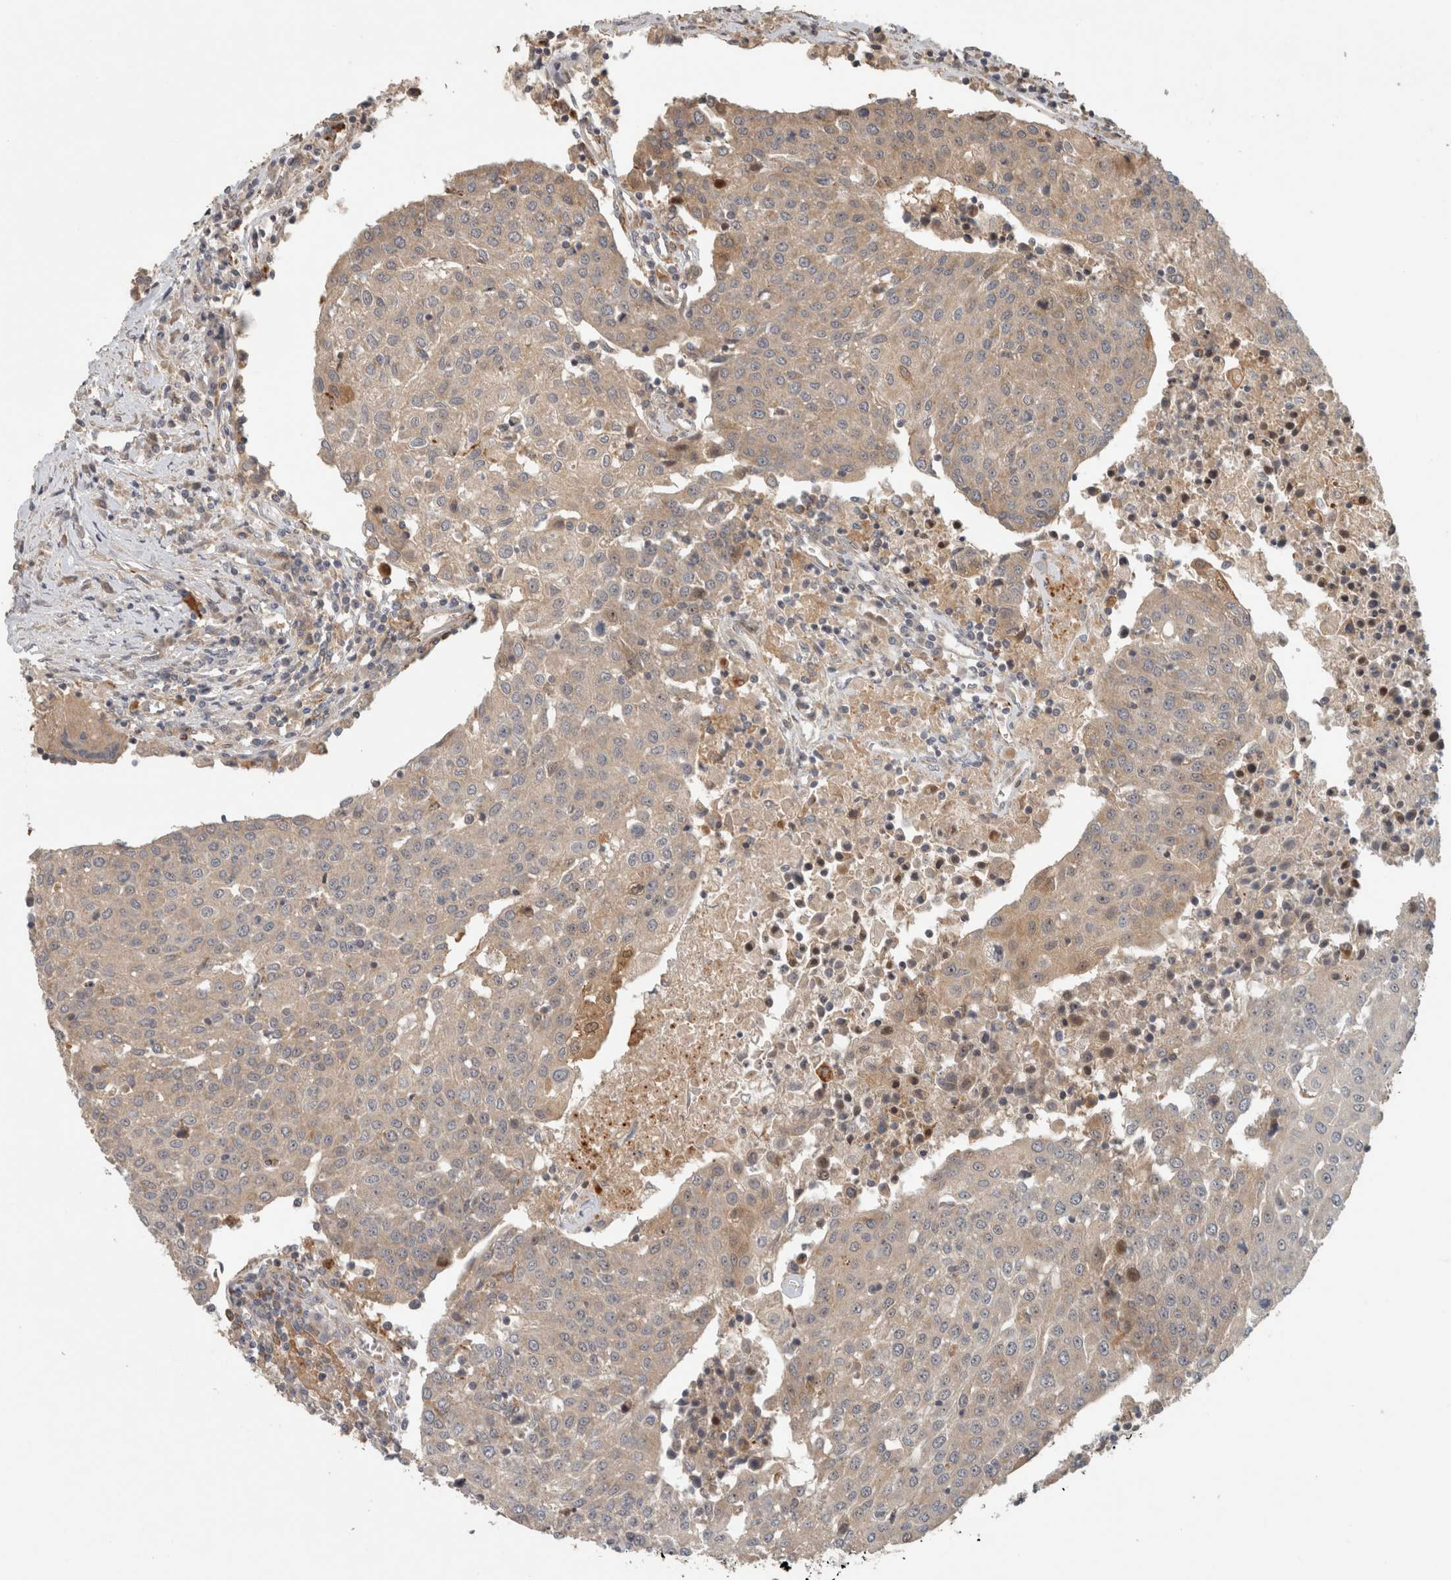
{"staining": {"intensity": "weak", "quantity": ">75%", "location": "cytoplasmic/membranous"}, "tissue": "urothelial cancer", "cell_type": "Tumor cells", "image_type": "cancer", "snomed": [{"axis": "morphology", "description": "Urothelial carcinoma, High grade"}, {"axis": "topography", "description": "Urinary bladder"}], "caption": "Protein expression by immunohistochemistry (IHC) demonstrates weak cytoplasmic/membranous positivity in about >75% of tumor cells in urothelial cancer. (DAB (3,3'-diaminobenzidine) IHC, brown staining for protein, blue staining for nuclei).", "gene": "SIPA1L2", "patient": {"sex": "female", "age": 85}}